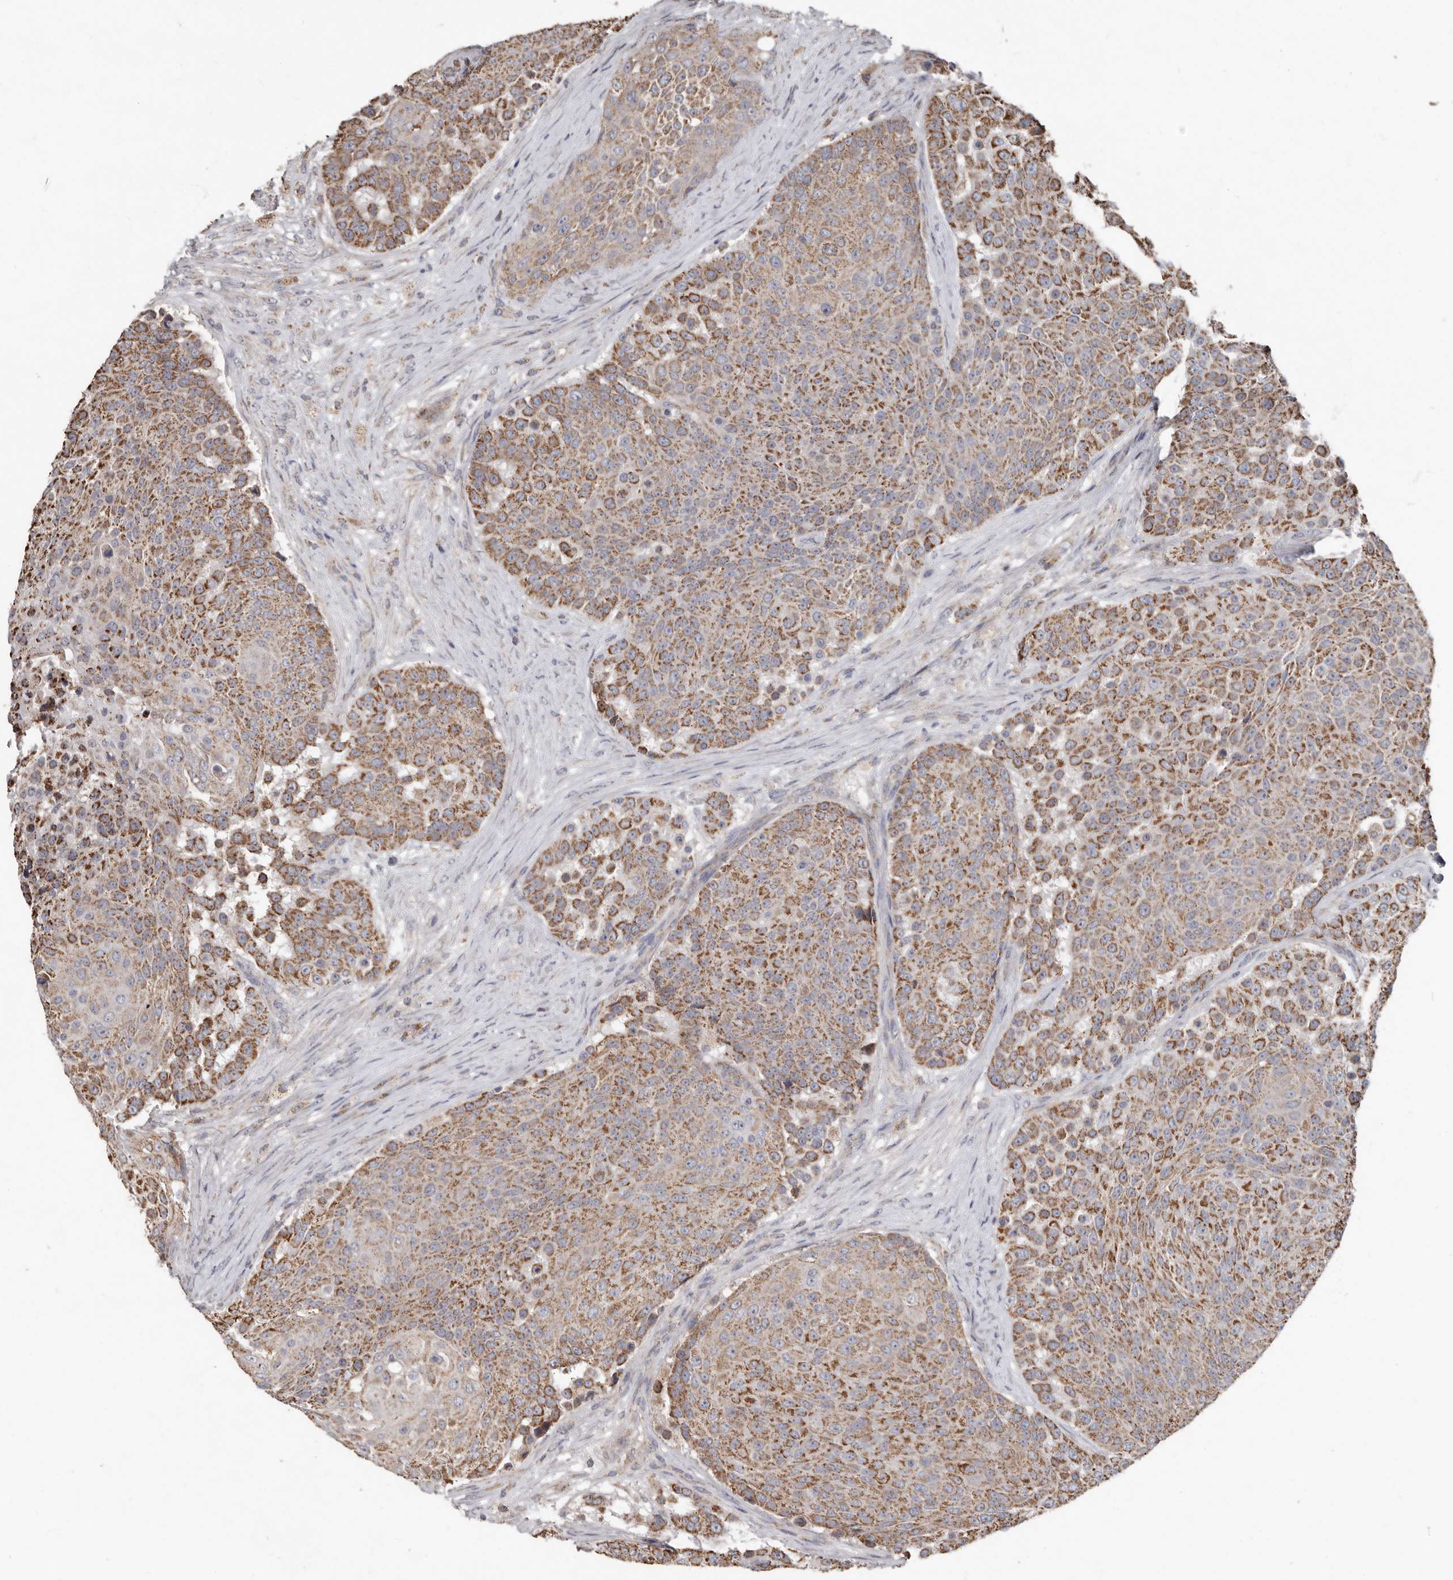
{"staining": {"intensity": "moderate", "quantity": ">75%", "location": "cytoplasmic/membranous"}, "tissue": "urothelial cancer", "cell_type": "Tumor cells", "image_type": "cancer", "snomed": [{"axis": "morphology", "description": "Urothelial carcinoma, High grade"}, {"axis": "topography", "description": "Urinary bladder"}], "caption": "This is a photomicrograph of immunohistochemistry staining of urothelial cancer, which shows moderate expression in the cytoplasmic/membranous of tumor cells.", "gene": "KIF26B", "patient": {"sex": "female", "age": 63}}